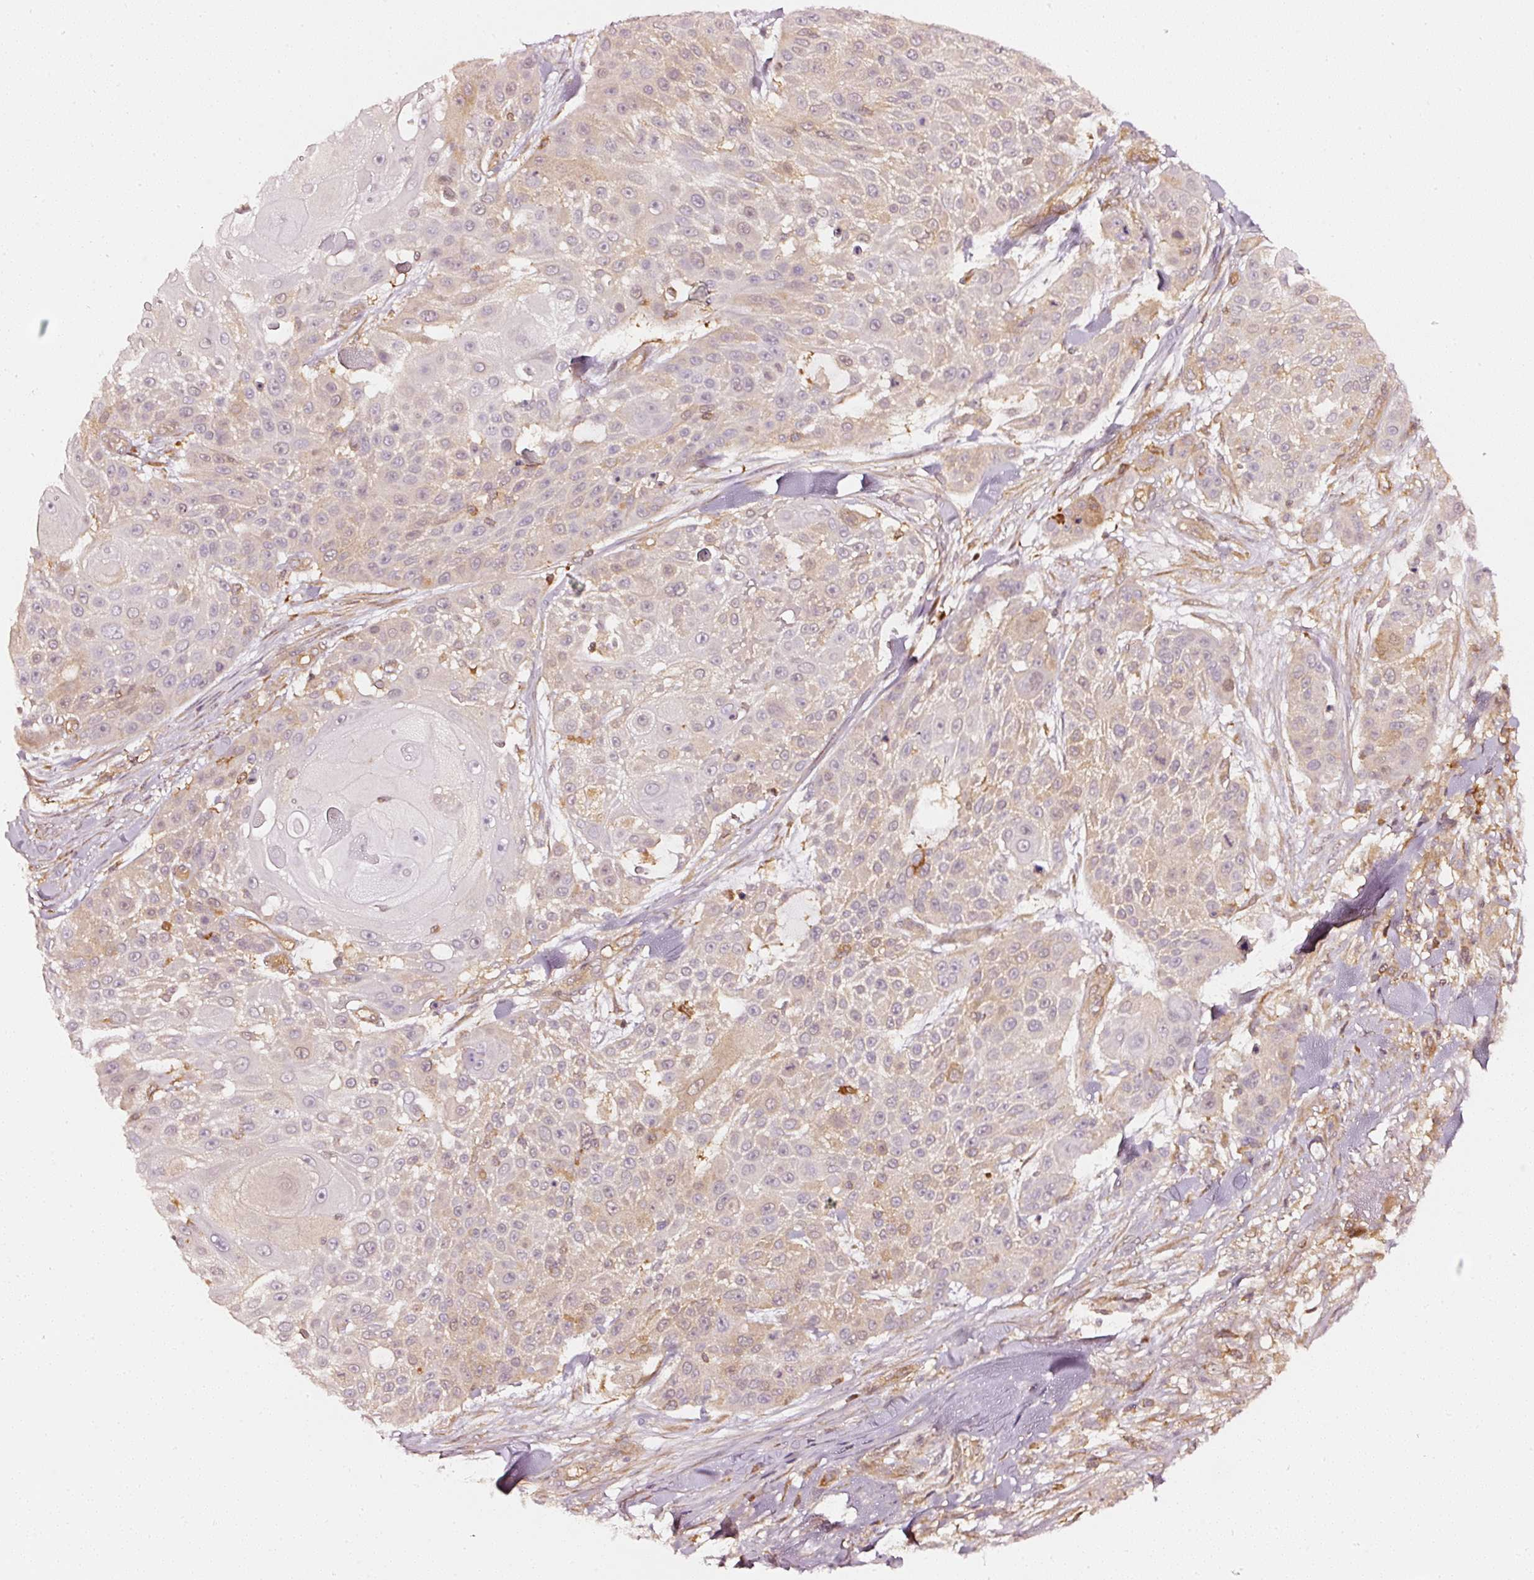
{"staining": {"intensity": "weak", "quantity": "25%-75%", "location": "cytoplasmic/membranous"}, "tissue": "skin cancer", "cell_type": "Tumor cells", "image_type": "cancer", "snomed": [{"axis": "morphology", "description": "Squamous cell carcinoma, NOS"}, {"axis": "topography", "description": "Skin"}], "caption": "Tumor cells show low levels of weak cytoplasmic/membranous staining in approximately 25%-75% of cells in human skin squamous cell carcinoma.", "gene": "ASMTL", "patient": {"sex": "female", "age": 86}}